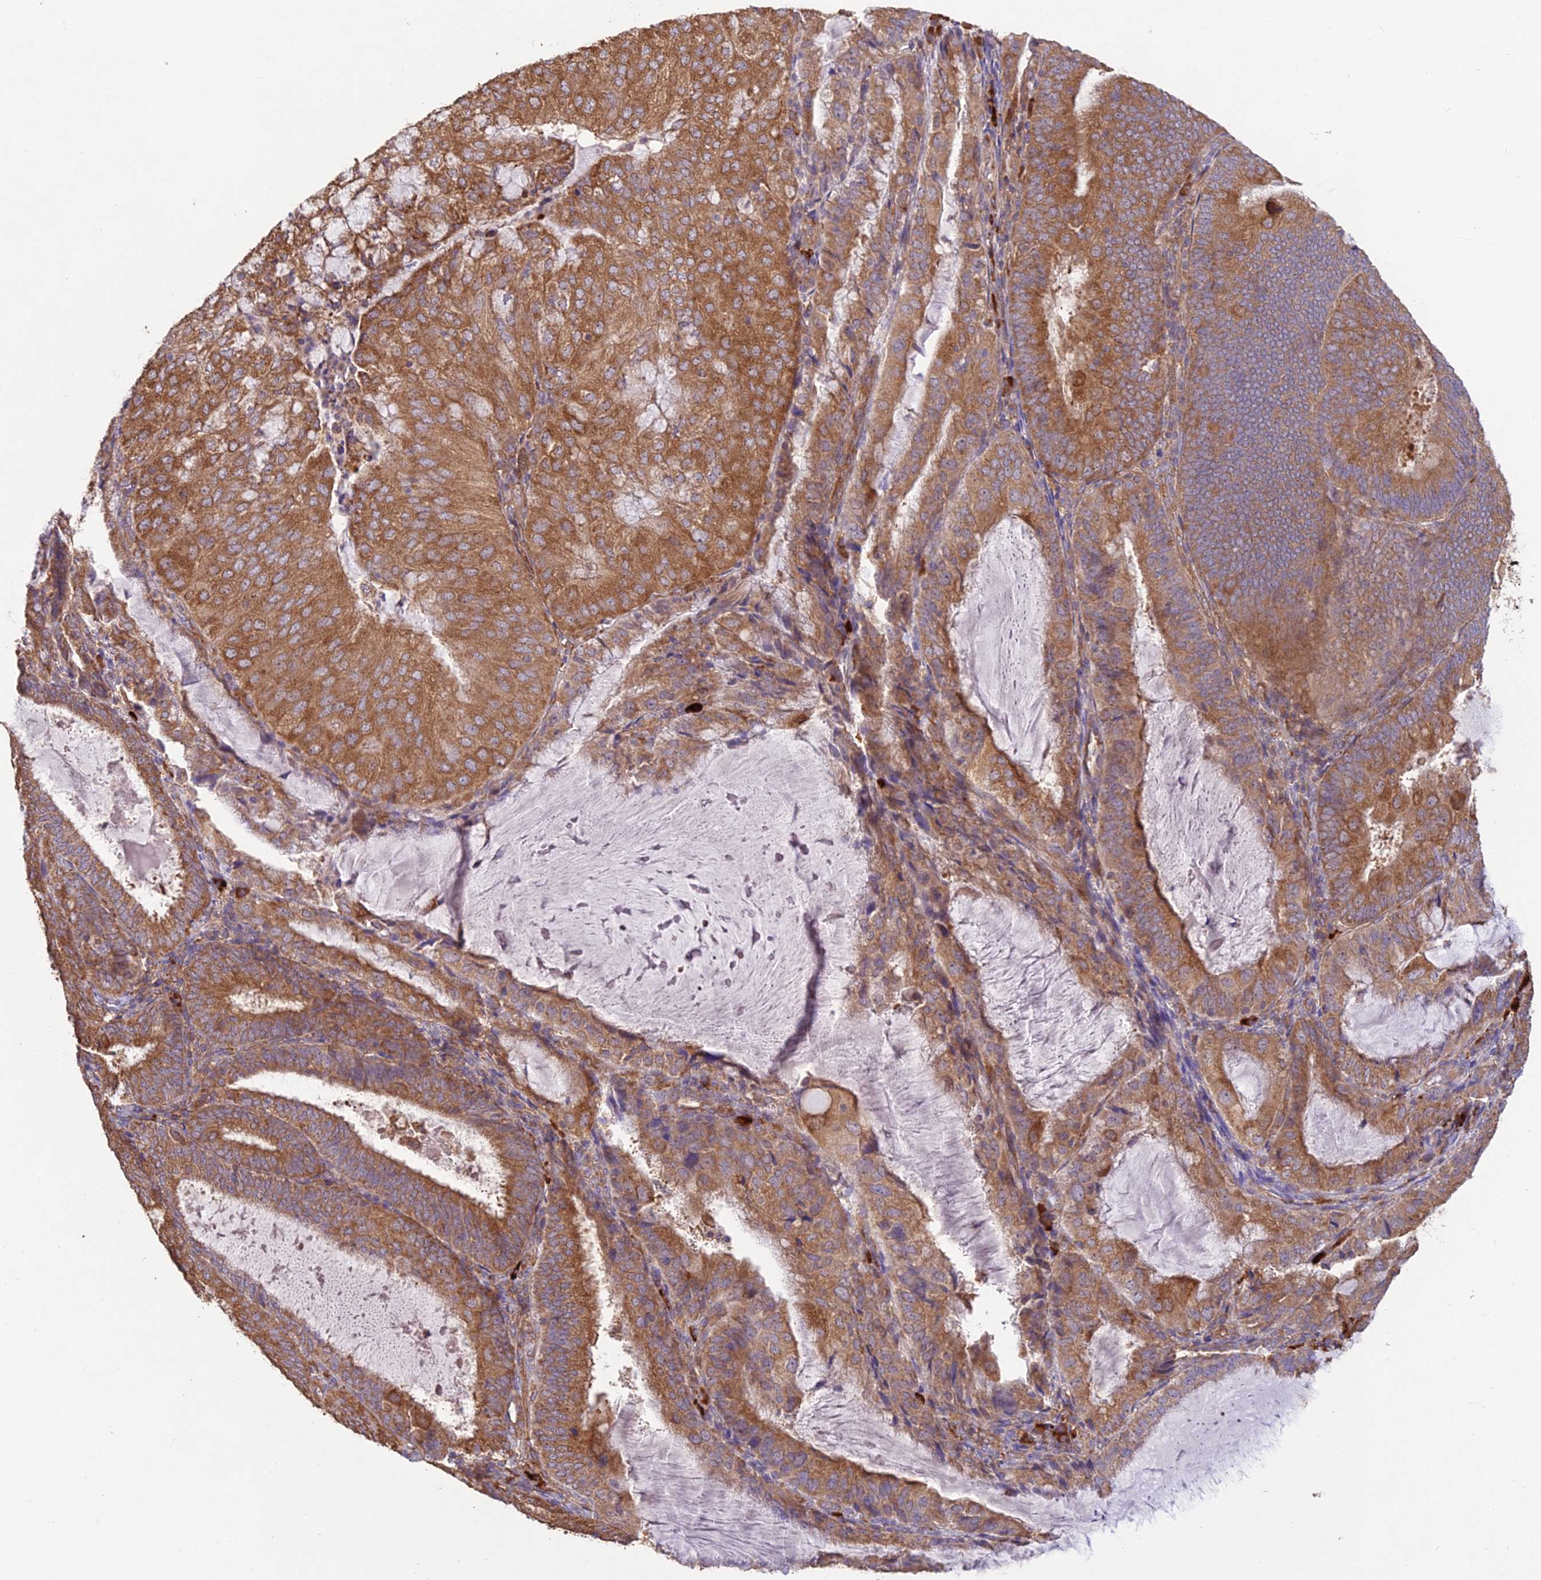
{"staining": {"intensity": "moderate", "quantity": ">75%", "location": "cytoplasmic/membranous"}, "tissue": "endometrial cancer", "cell_type": "Tumor cells", "image_type": "cancer", "snomed": [{"axis": "morphology", "description": "Adenocarcinoma, NOS"}, {"axis": "topography", "description": "Endometrium"}], "caption": "Protein staining shows moderate cytoplasmic/membranous expression in approximately >75% of tumor cells in adenocarcinoma (endometrial).", "gene": "NXNL2", "patient": {"sex": "female", "age": 81}}